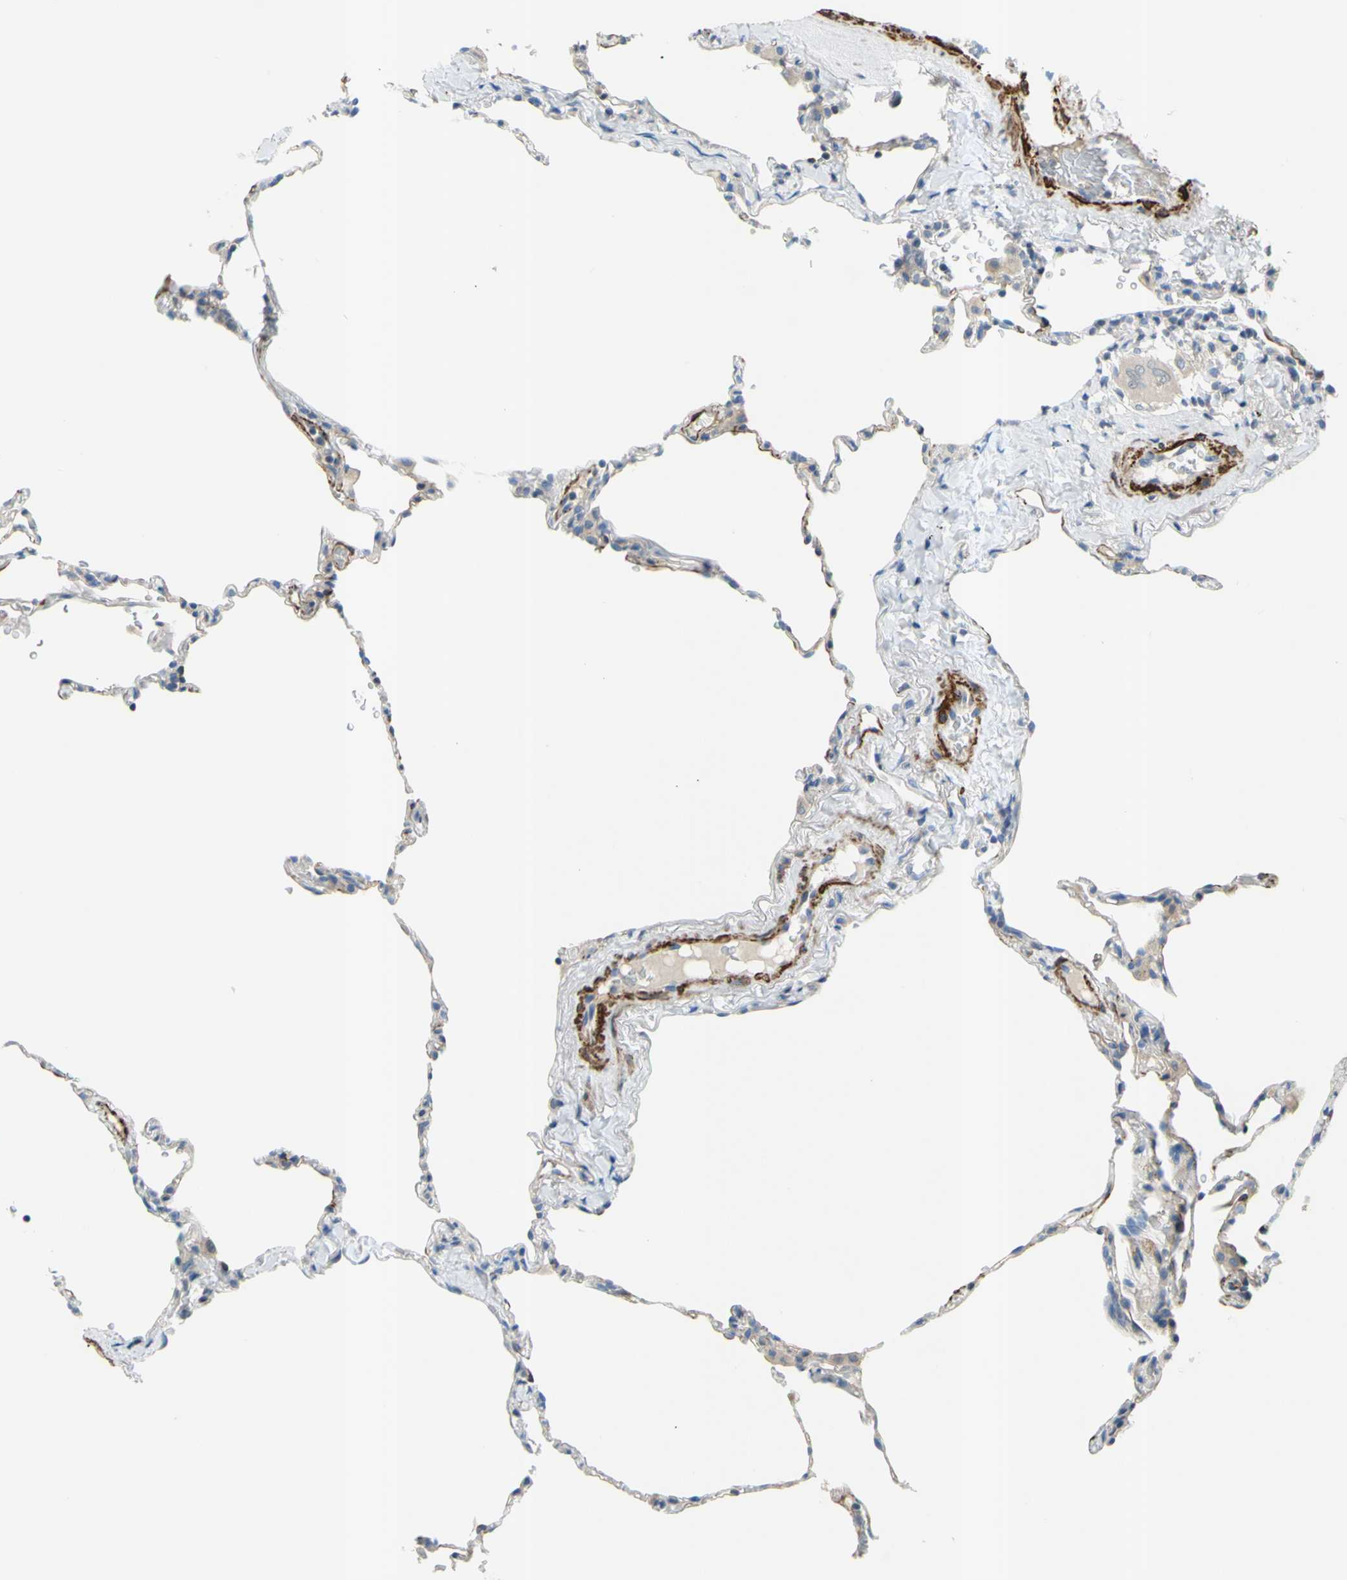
{"staining": {"intensity": "moderate", "quantity": "25%-75%", "location": "cytoplasmic/membranous"}, "tissue": "lung", "cell_type": "Alveolar cells", "image_type": "normal", "snomed": [{"axis": "morphology", "description": "Normal tissue, NOS"}, {"axis": "topography", "description": "Lung"}], "caption": "DAB (3,3'-diaminobenzidine) immunohistochemical staining of unremarkable human lung reveals moderate cytoplasmic/membranous protein expression in about 25%-75% of alveolar cells. (DAB (3,3'-diaminobenzidine) = brown stain, brightfield microscopy at high magnification).", "gene": "PRRG2", "patient": {"sex": "male", "age": 59}}